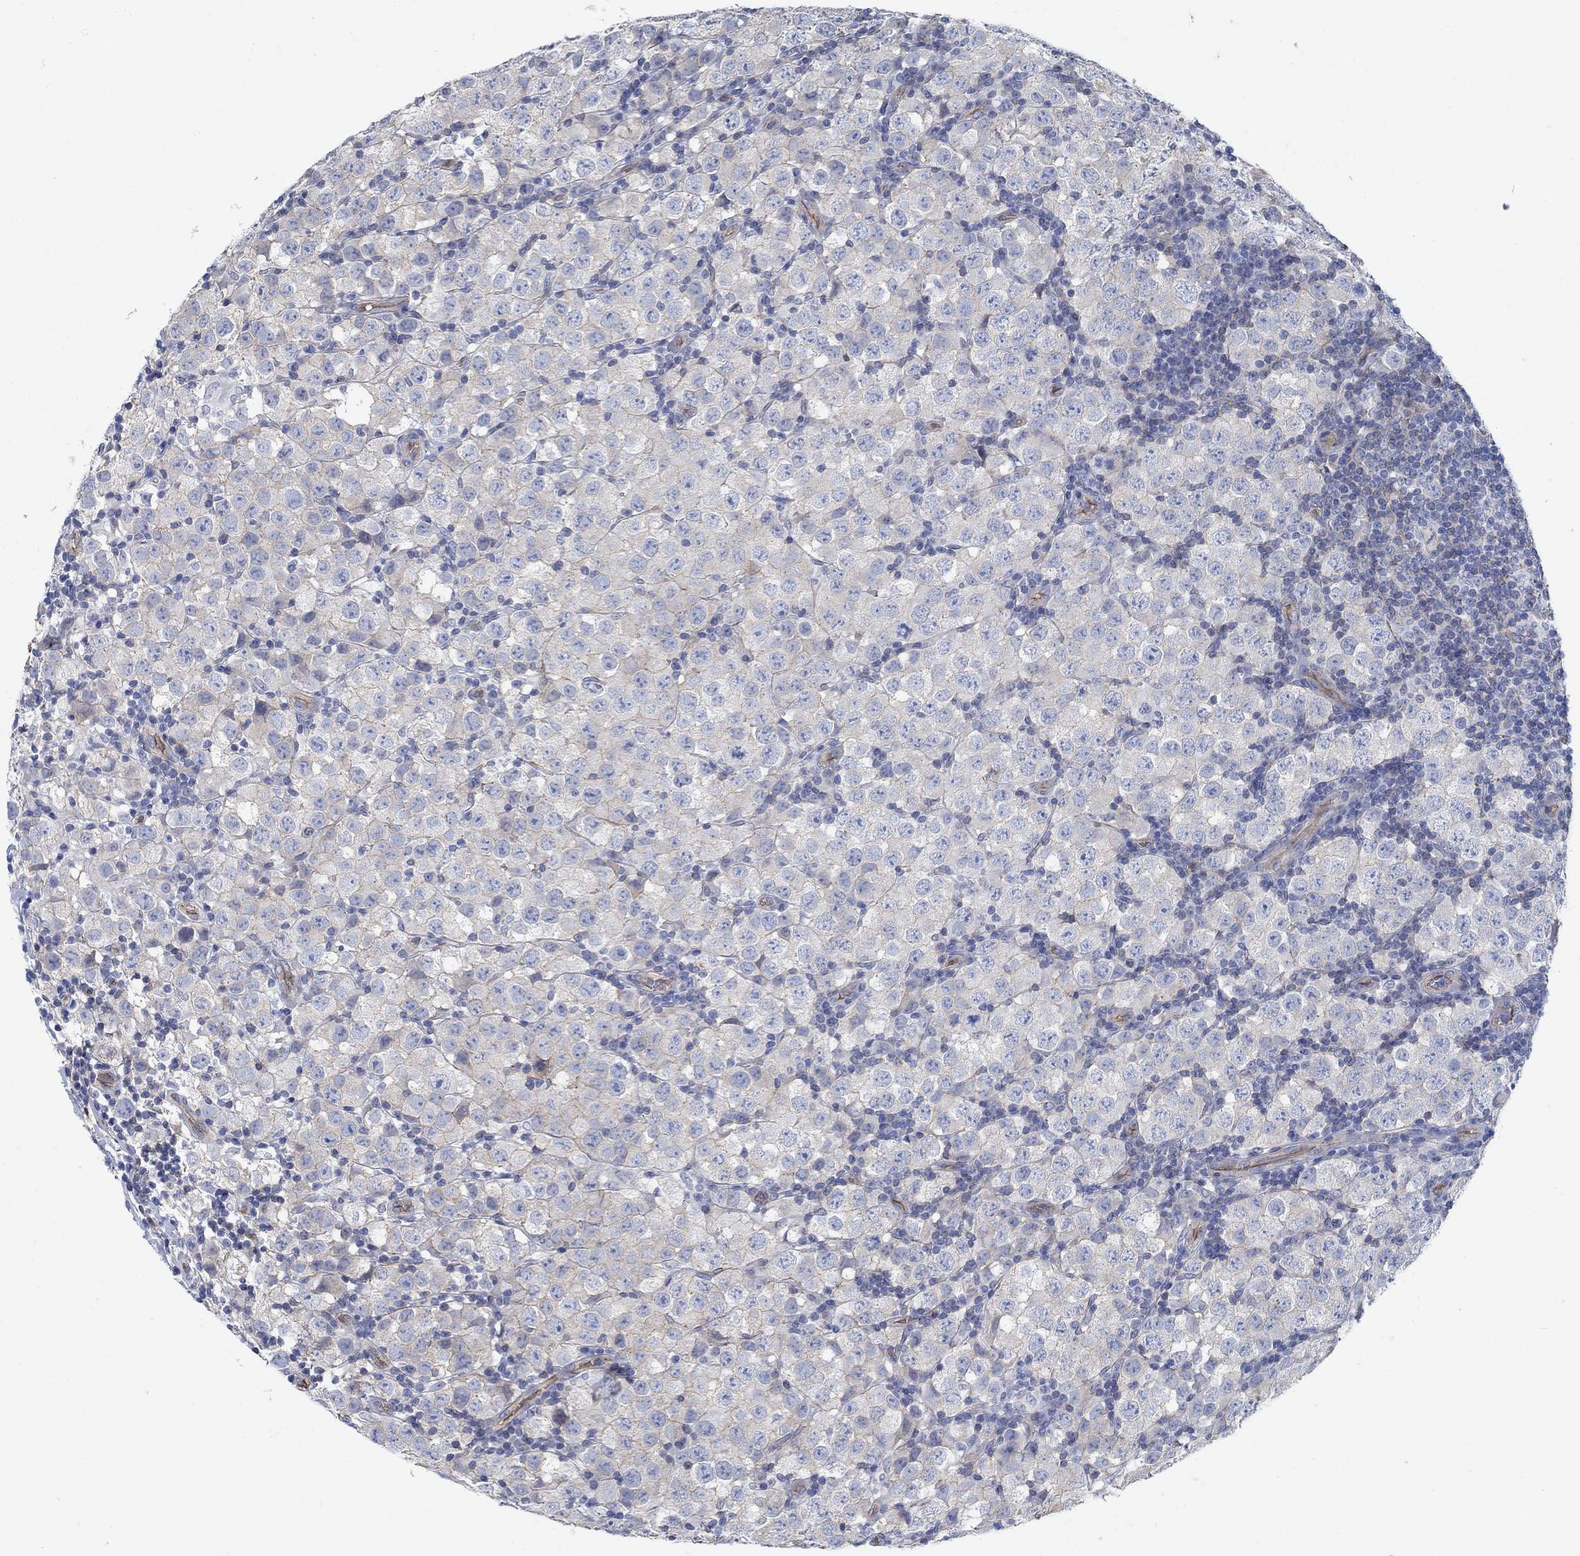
{"staining": {"intensity": "weak", "quantity": "<25%", "location": "cytoplasmic/membranous"}, "tissue": "testis cancer", "cell_type": "Tumor cells", "image_type": "cancer", "snomed": [{"axis": "morphology", "description": "Seminoma, NOS"}, {"axis": "topography", "description": "Testis"}], "caption": "Photomicrograph shows no significant protein staining in tumor cells of testis cancer. Brightfield microscopy of IHC stained with DAB (brown) and hematoxylin (blue), captured at high magnification.", "gene": "TMEM198", "patient": {"sex": "male", "age": 34}}